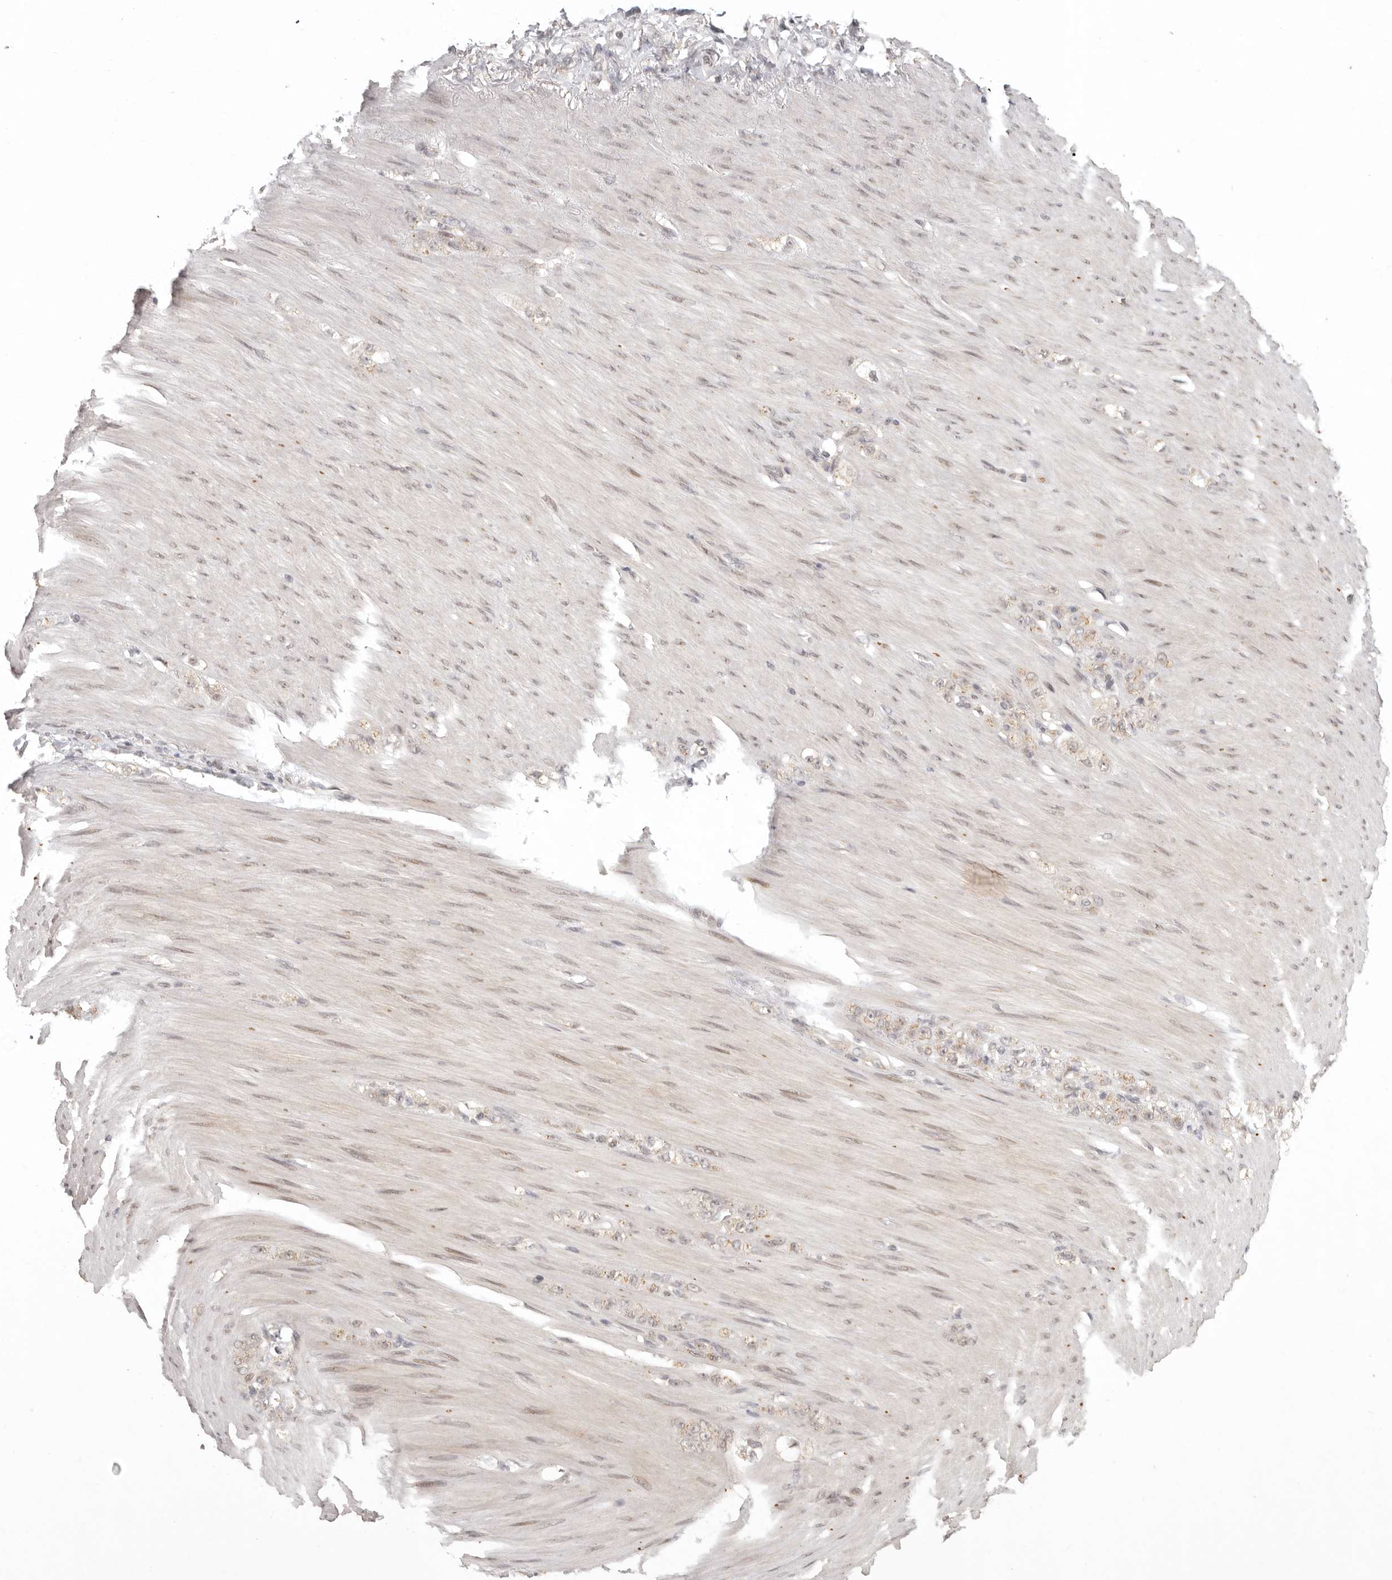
{"staining": {"intensity": "weak", "quantity": "25%-75%", "location": "cytoplasmic/membranous"}, "tissue": "stomach cancer", "cell_type": "Tumor cells", "image_type": "cancer", "snomed": [{"axis": "morphology", "description": "Normal tissue, NOS"}, {"axis": "morphology", "description": "Adenocarcinoma, NOS"}, {"axis": "topography", "description": "Stomach"}], "caption": "Stomach cancer (adenocarcinoma) stained with DAB immunohistochemistry reveals low levels of weak cytoplasmic/membranous staining in approximately 25%-75% of tumor cells.", "gene": "LRRC75A", "patient": {"sex": "male", "age": 82}}